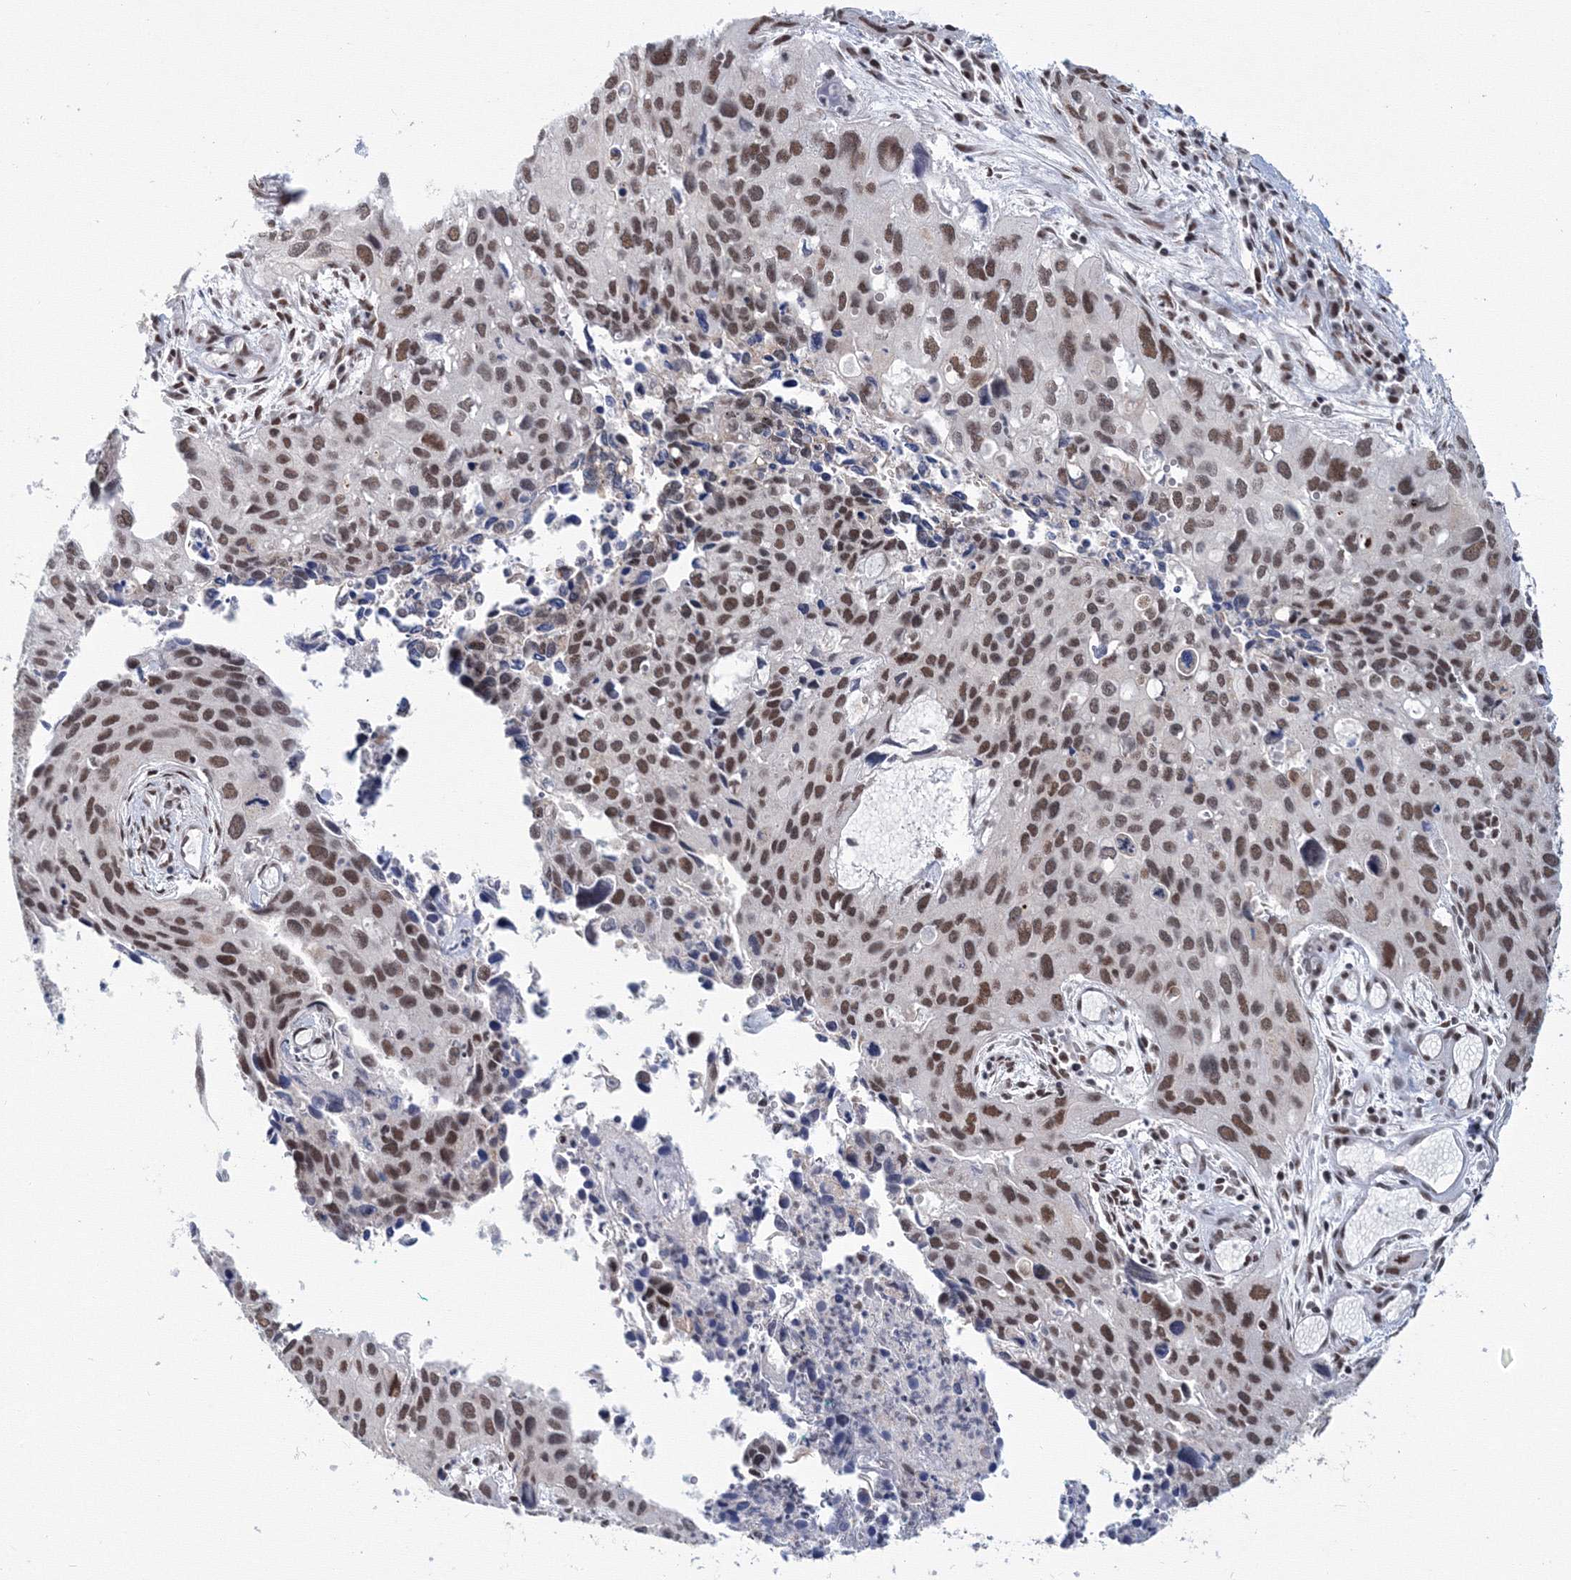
{"staining": {"intensity": "moderate", "quantity": ">75%", "location": "nuclear"}, "tissue": "cervical cancer", "cell_type": "Tumor cells", "image_type": "cancer", "snomed": [{"axis": "morphology", "description": "Squamous cell carcinoma, NOS"}, {"axis": "topography", "description": "Cervix"}], "caption": "Cervical cancer stained with a protein marker displays moderate staining in tumor cells.", "gene": "SF3B6", "patient": {"sex": "female", "age": 55}}